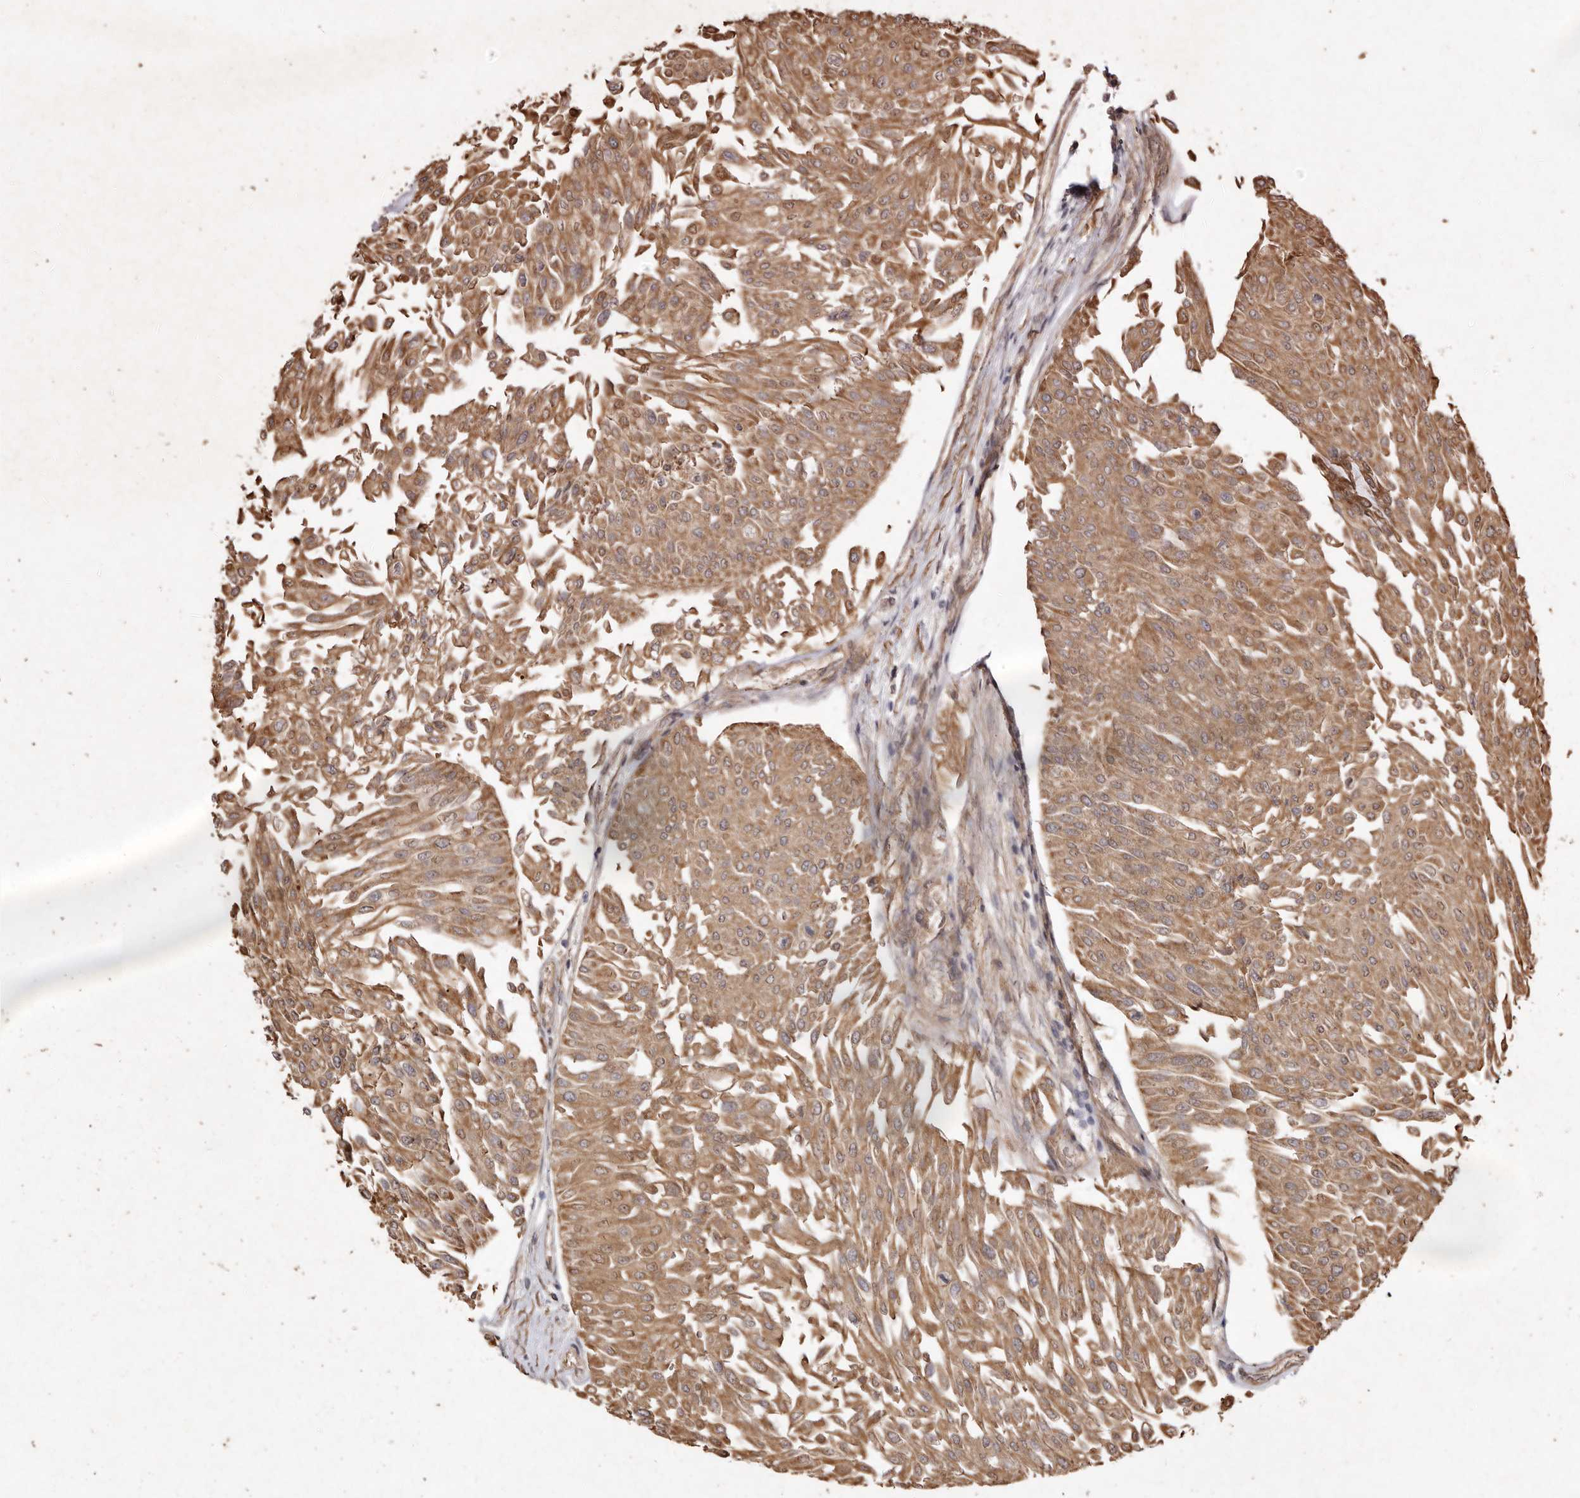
{"staining": {"intensity": "moderate", "quantity": ">75%", "location": "cytoplasmic/membranous"}, "tissue": "urothelial cancer", "cell_type": "Tumor cells", "image_type": "cancer", "snomed": [{"axis": "morphology", "description": "Urothelial carcinoma, Low grade"}, {"axis": "topography", "description": "Urinary bladder"}], "caption": "An immunohistochemistry micrograph of tumor tissue is shown. Protein staining in brown highlights moderate cytoplasmic/membranous positivity in urothelial cancer within tumor cells. The staining is performed using DAB brown chromogen to label protein expression. The nuclei are counter-stained blue using hematoxylin.", "gene": "SEMA3A", "patient": {"sex": "male", "age": 67}}